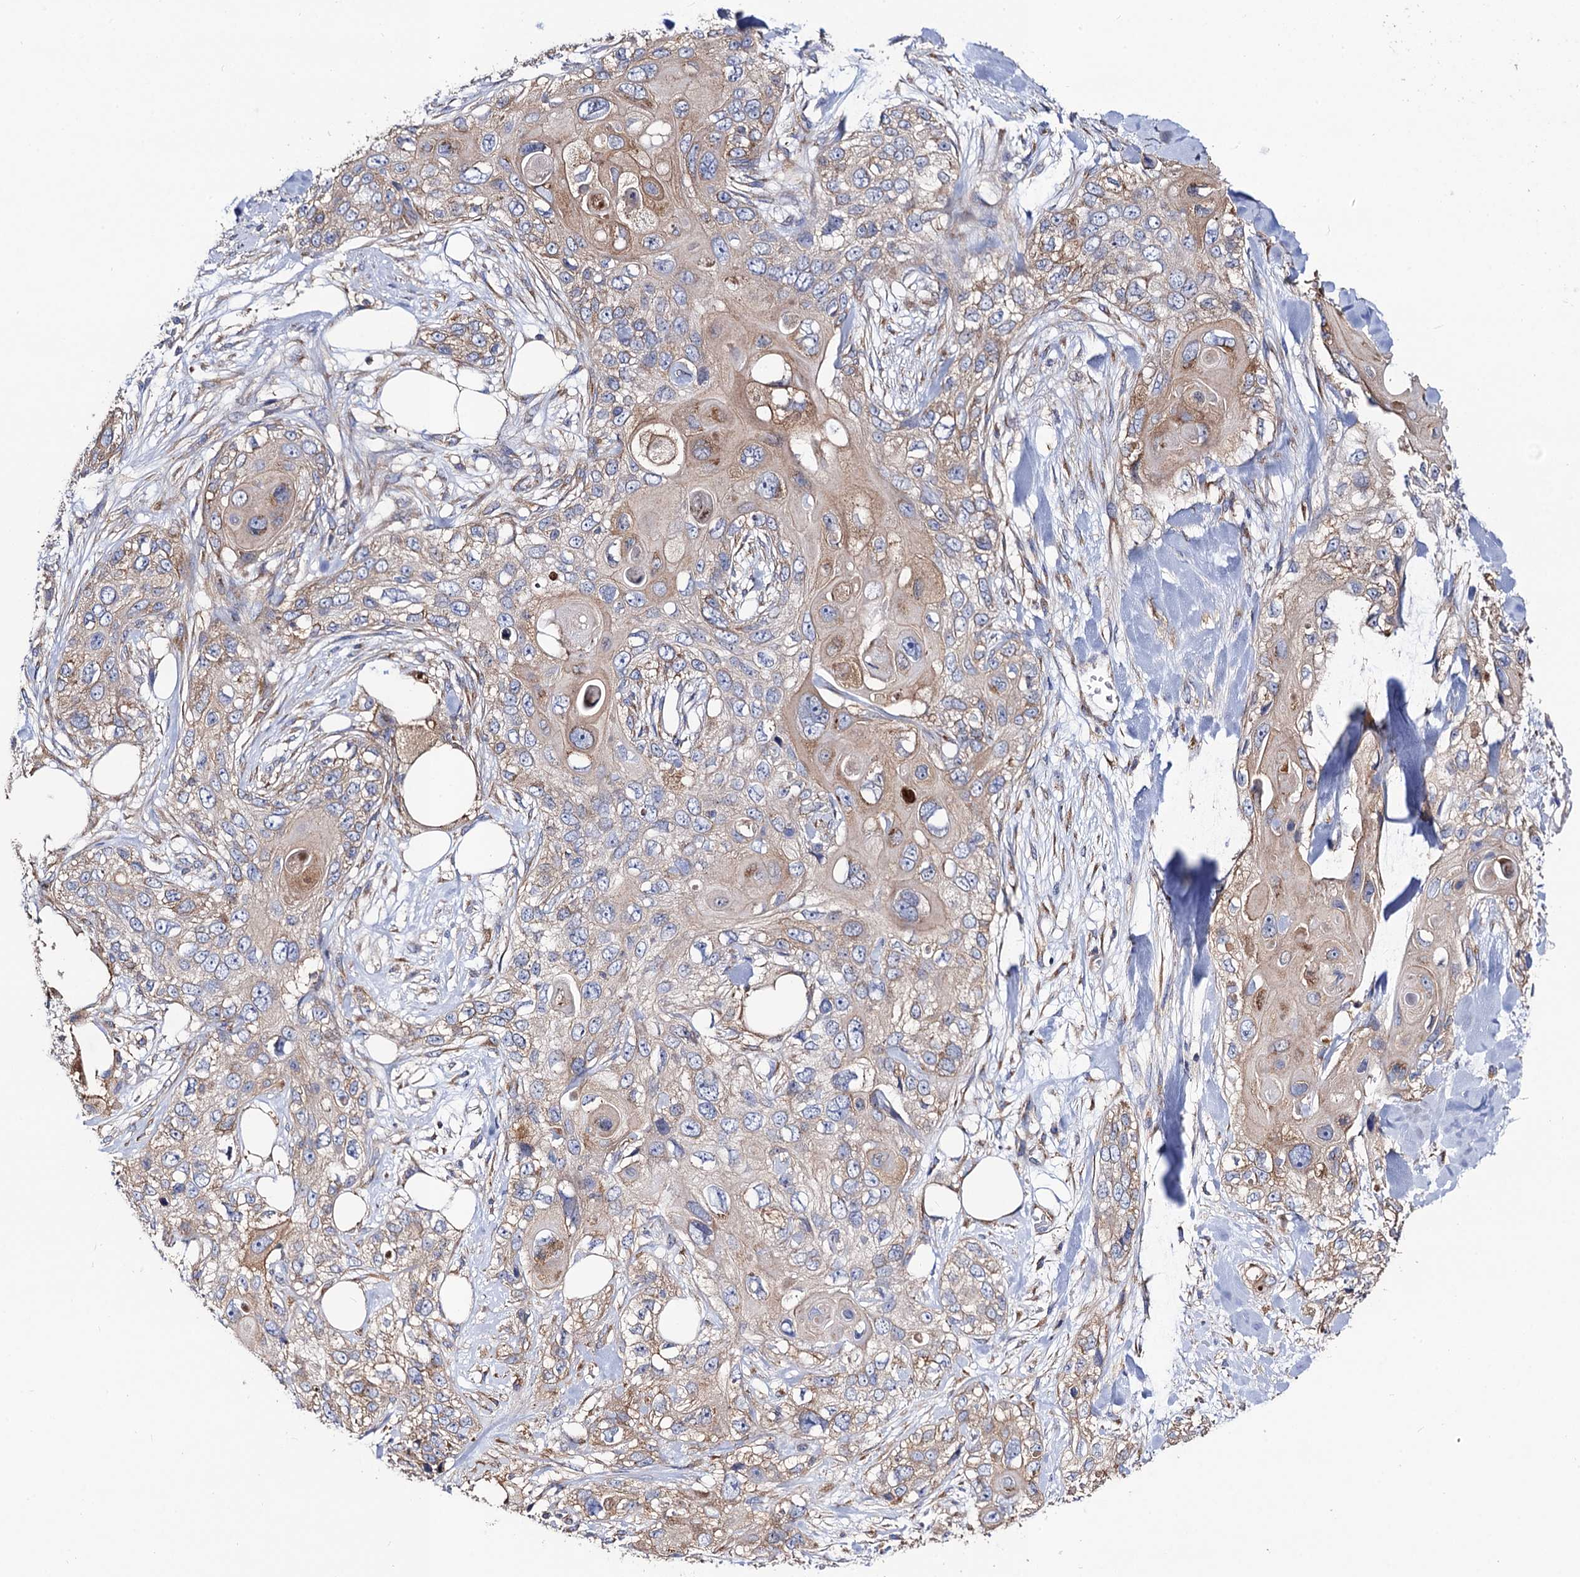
{"staining": {"intensity": "weak", "quantity": "25%-75%", "location": "cytoplasmic/membranous"}, "tissue": "skin cancer", "cell_type": "Tumor cells", "image_type": "cancer", "snomed": [{"axis": "morphology", "description": "Normal tissue, NOS"}, {"axis": "morphology", "description": "Squamous cell carcinoma, NOS"}, {"axis": "topography", "description": "Skin"}], "caption": "Immunohistochemical staining of human squamous cell carcinoma (skin) reveals low levels of weak cytoplasmic/membranous staining in about 25%-75% of tumor cells. Nuclei are stained in blue.", "gene": "DYDC1", "patient": {"sex": "male", "age": 72}}